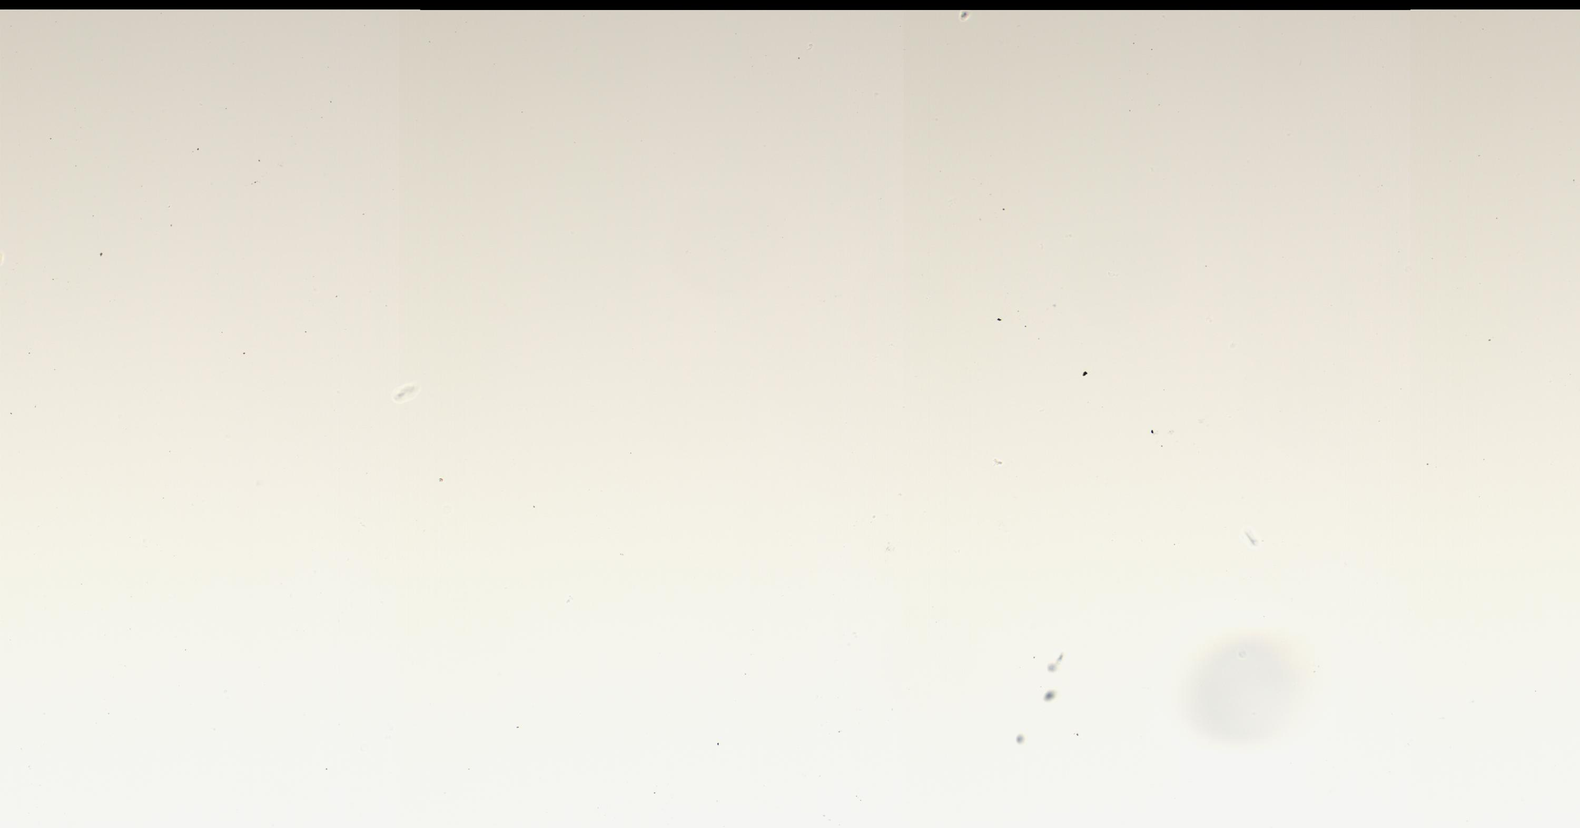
{"staining": {"intensity": "moderate", "quantity": ">75%", "location": "cytoplasmic/membranous"}, "tissue": "stomach", "cell_type": "Glandular cells", "image_type": "normal", "snomed": [{"axis": "morphology", "description": "Normal tissue, NOS"}, {"axis": "topography", "description": "Stomach, lower"}], "caption": "Normal stomach exhibits moderate cytoplasmic/membranous expression in approximately >75% of glandular cells.", "gene": "DYNC1H1", "patient": {"sex": "male", "age": 71}}